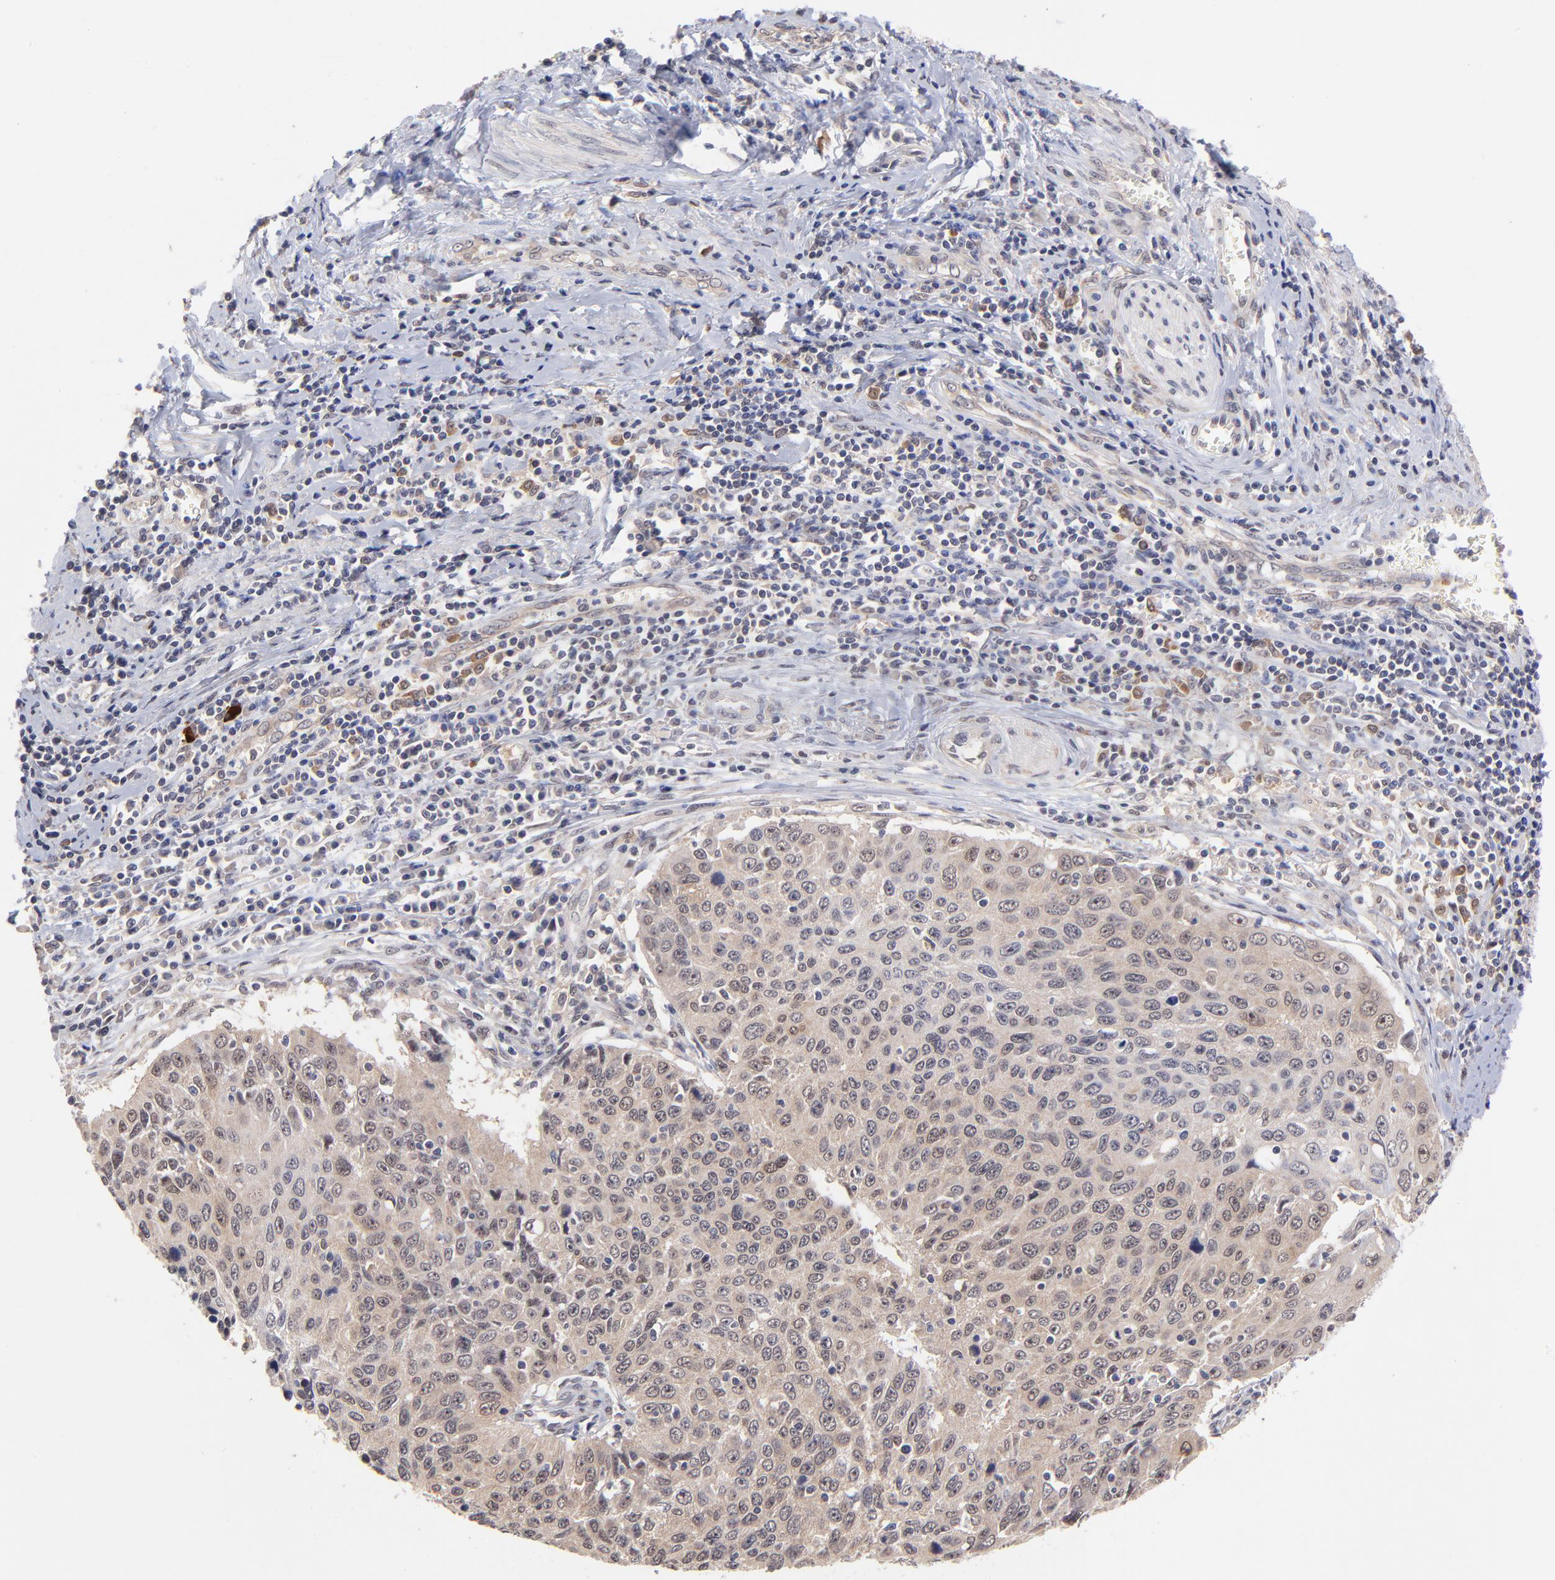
{"staining": {"intensity": "moderate", "quantity": ">75%", "location": "cytoplasmic/membranous"}, "tissue": "cervical cancer", "cell_type": "Tumor cells", "image_type": "cancer", "snomed": [{"axis": "morphology", "description": "Squamous cell carcinoma, NOS"}, {"axis": "topography", "description": "Cervix"}], "caption": "A medium amount of moderate cytoplasmic/membranous positivity is appreciated in approximately >75% of tumor cells in squamous cell carcinoma (cervical) tissue.", "gene": "UBE2E3", "patient": {"sex": "female", "age": 53}}